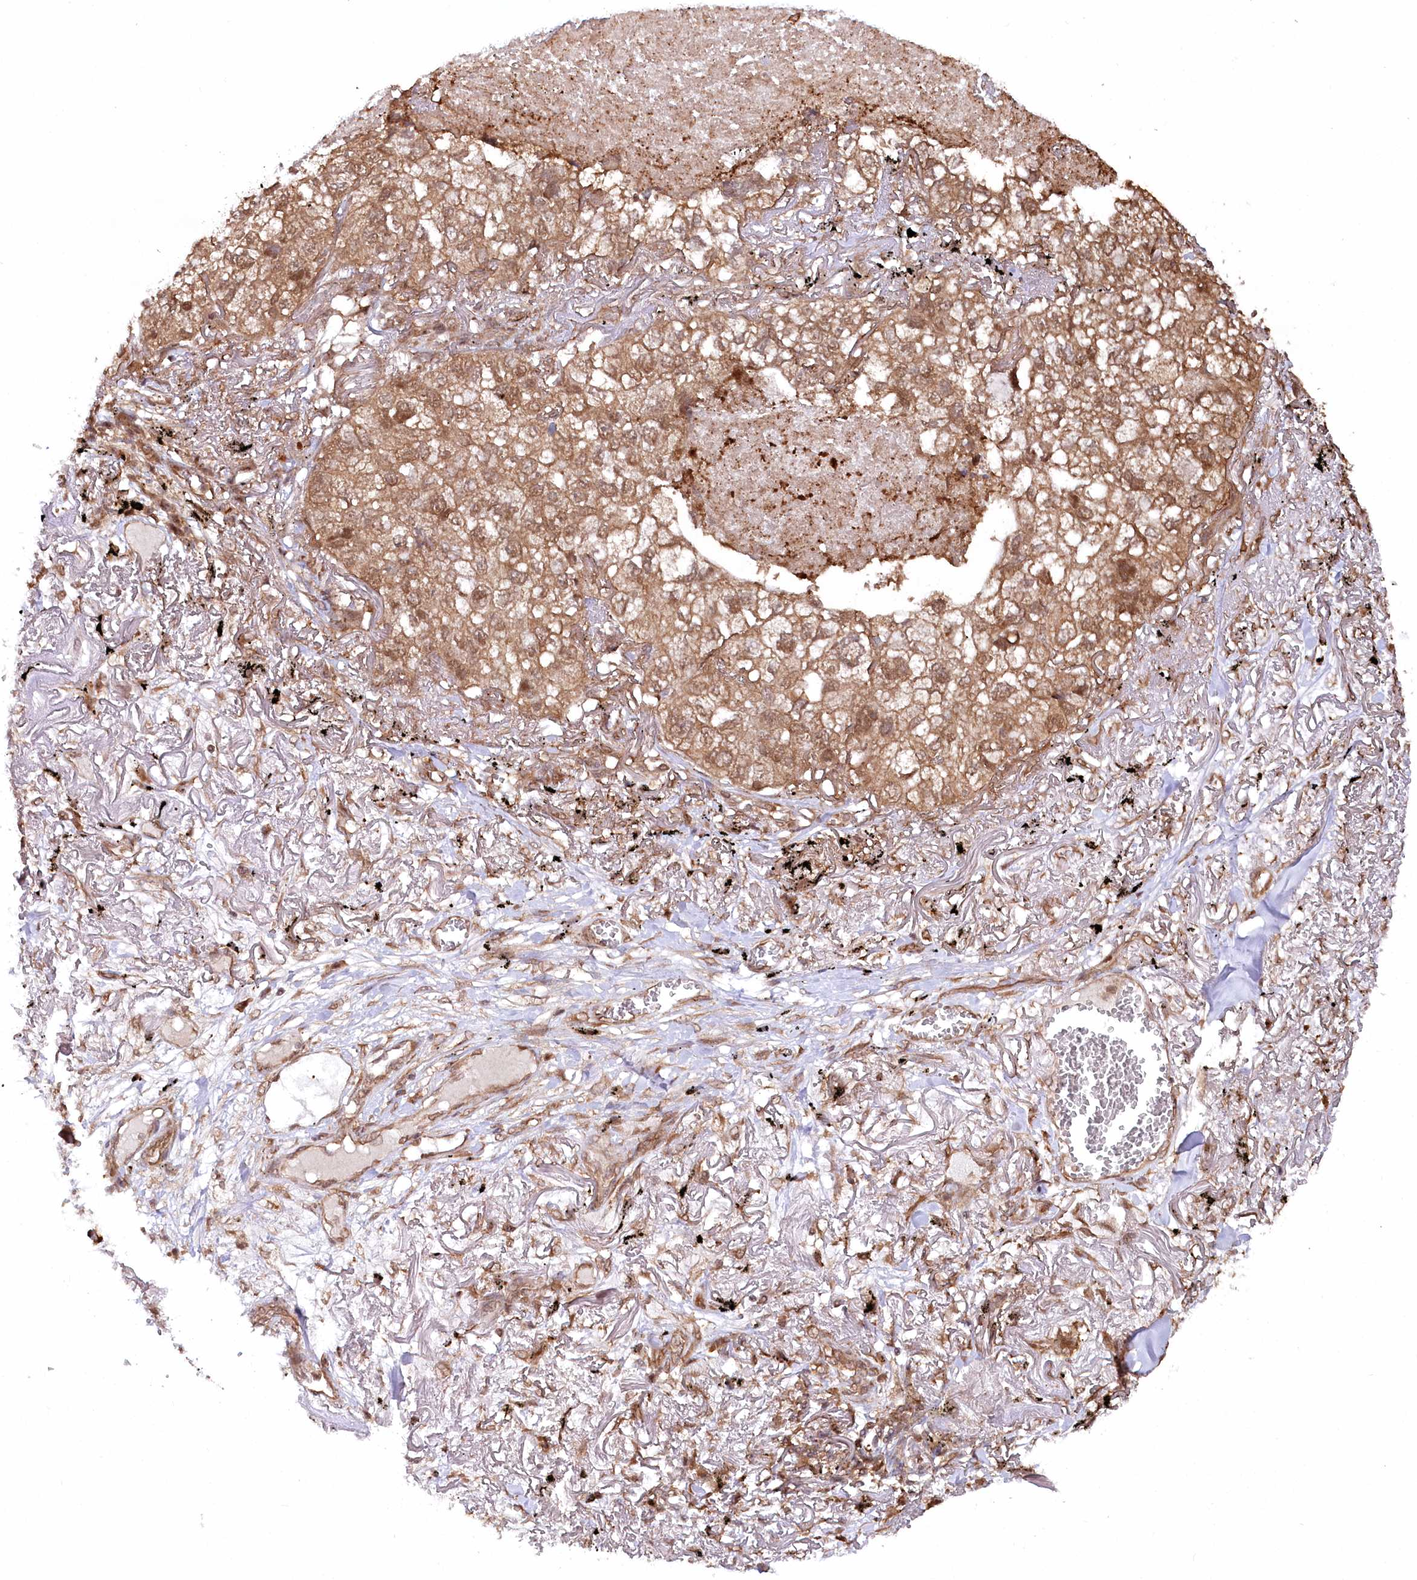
{"staining": {"intensity": "moderate", "quantity": ">75%", "location": "cytoplasmic/membranous,nuclear"}, "tissue": "lung cancer", "cell_type": "Tumor cells", "image_type": "cancer", "snomed": [{"axis": "morphology", "description": "Adenocarcinoma, NOS"}, {"axis": "topography", "description": "Lung"}], "caption": "Immunohistochemistry (IHC) of lung cancer (adenocarcinoma) reveals medium levels of moderate cytoplasmic/membranous and nuclear positivity in about >75% of tumor cells. (brown staining indicates protein expression, while blue staining denotes nuclei).", "gene": "PSMA1", "patient": {"sex": "male", "age": 65}}